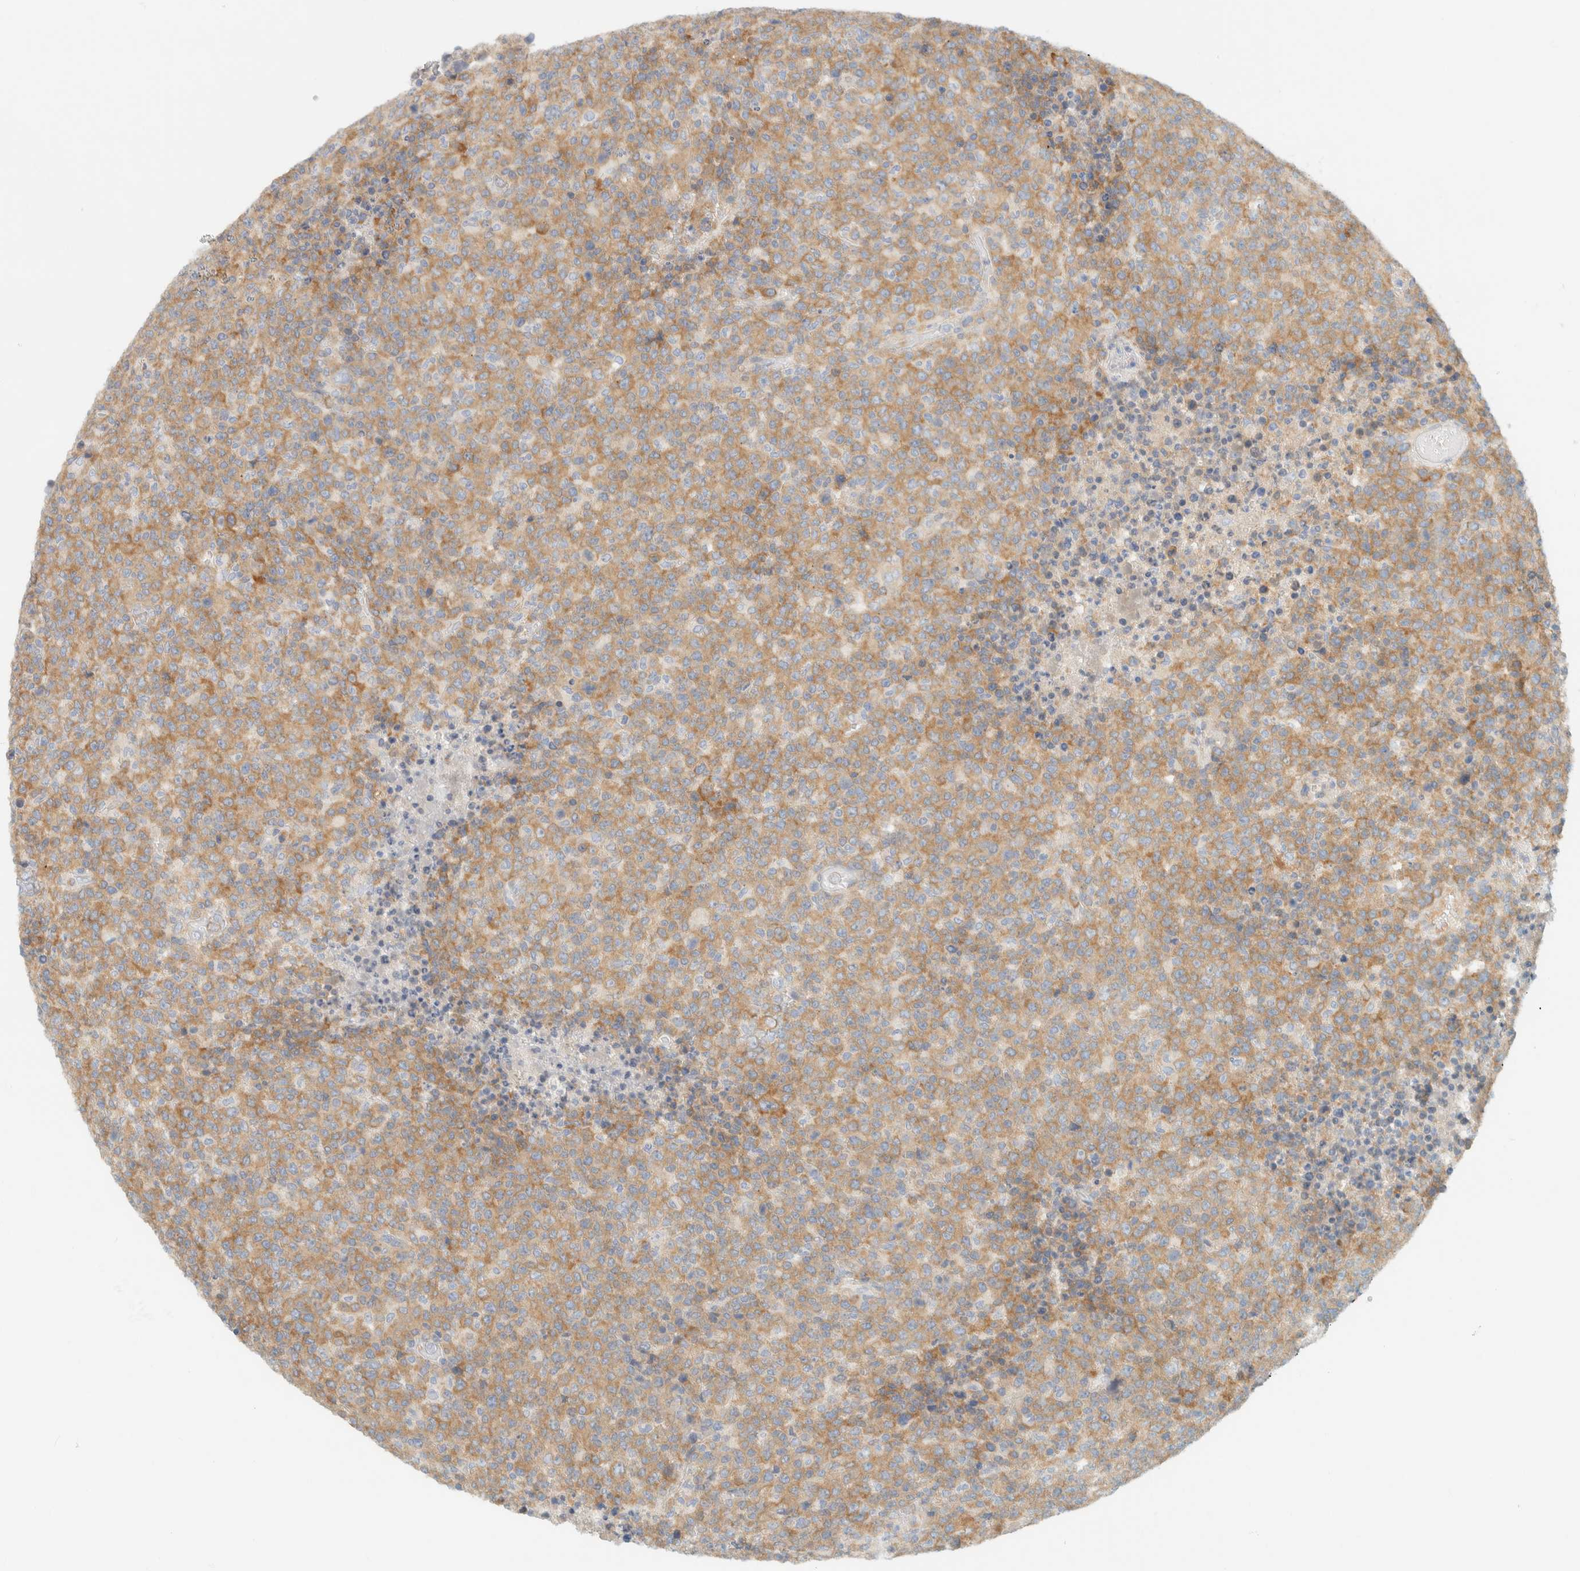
{"staining": {"intensity": "moderate", "quantity": ">75%", "location": "cytoplasmic/membranous"}, "tissue": "lymphoma", "cell_type": "Tumor cells", "image_type": "cancer", "snomed": [{"axis": "morphology", "description": "Malignant lymphoma, non-Hodgkin's type, High grade"}, {"axis": "topography", "description": "Lymph node"}], "caption": "A brown stain shows moderate cytoplasmic/membranous staining of a protein in lymphoma tumor cells. Ihc stains the protein of interest in brown and the nuclei are stained blue.", "gene": "PTGES3L-AARSD1", "patient": {"sex": "male", "age": 13}}